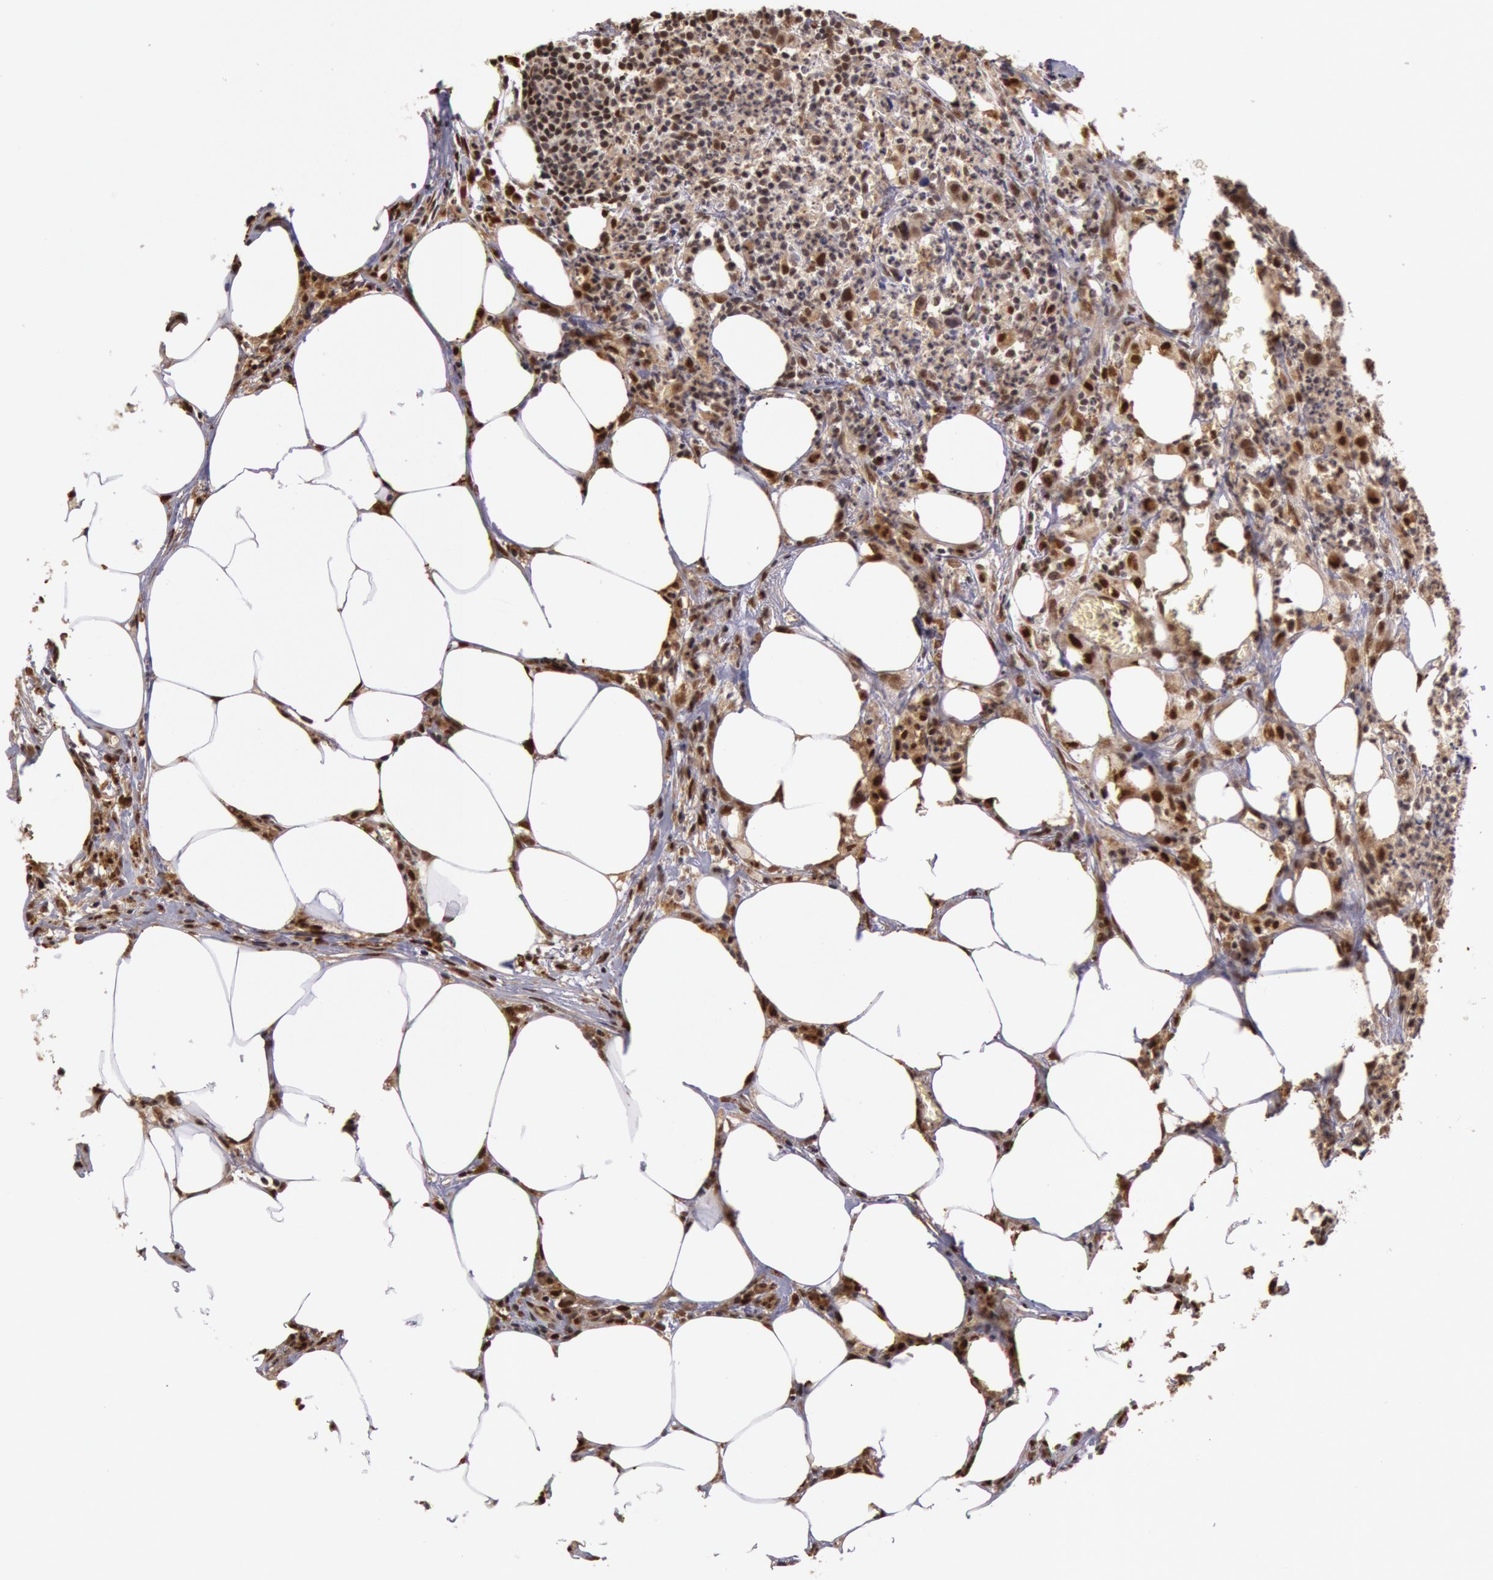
{"staining": {"intensity": "weak", "quantity": ">75%", "location": "nuclear"}, "tissue": "colorectal cancer", "cell_type": "Tumor cells", "image_type": "cancer", "snomed": [{"axis": "morphology", "description": "Adenocarcinoma, NOS"}, {"axis": "topography", "description": "Colon"}], "caption": "Colorectal cancer tissue demonstrates weak nuclear staining in approximately >75% of tumor cells, visualized by immunohistochemistry. (brown staining indicates protein expression, while blue staining denotes nuclei).", "gene": "LIG4", "patient": {"sex": "male", "age": 55}}